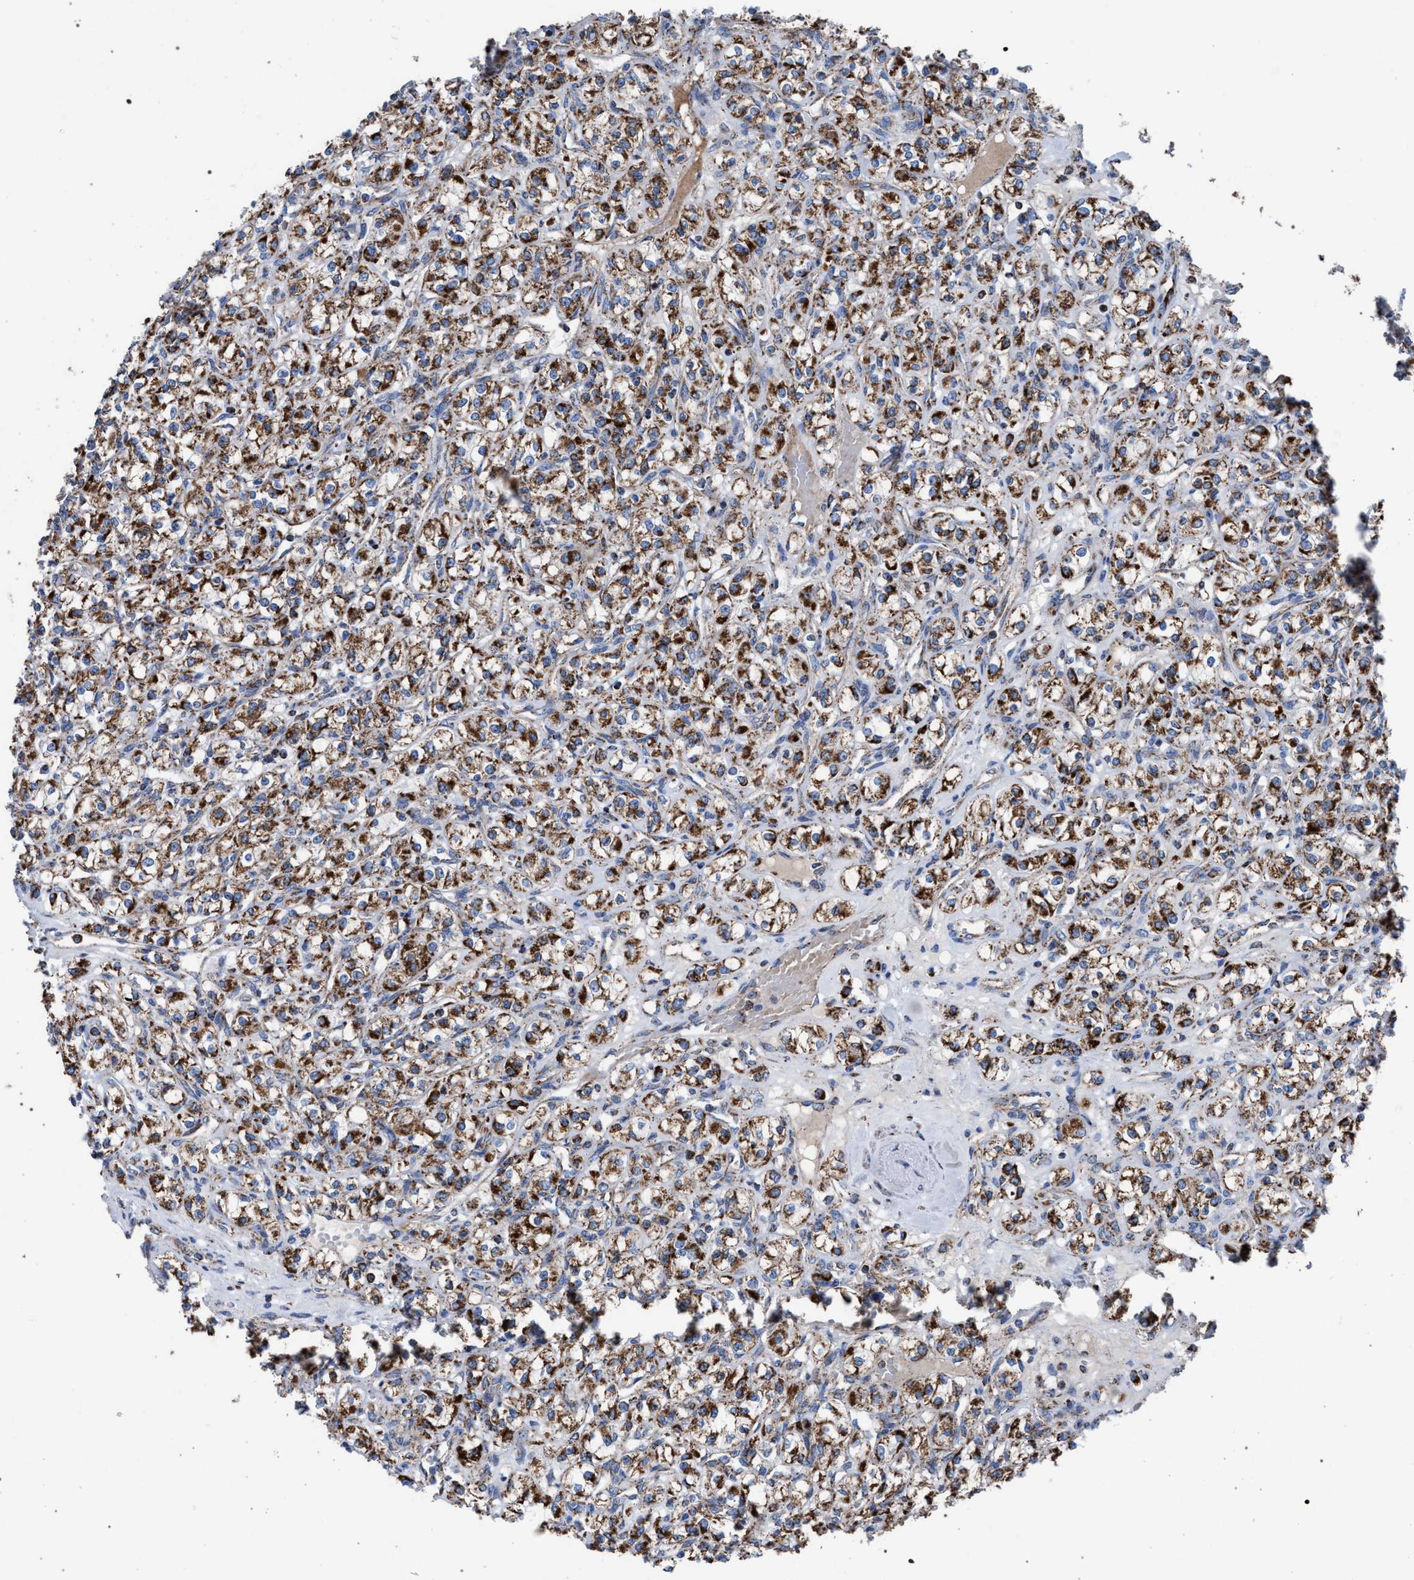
{"staining": {"intensity": "moderate", "quantity": ">75%", "location": "cytoplasmic/membranous"}, "tissue": "renal cancer", "cell_type": "Tumor cells", "image_type": "cancer", "snomed": [{"axis": "morphology", "description": "Adenocarcinoma, NOS"}, {"axis": "topography", "description": "Kidney"}], "caption": "Tumor cells display medium levels of moderate cytoplasmic/membranous staining in approximately >75% of cells in human renal cancer (adenocarcinoma).", "gene": "VPS13A", "patient": {"sex": "male", "age": 77}}